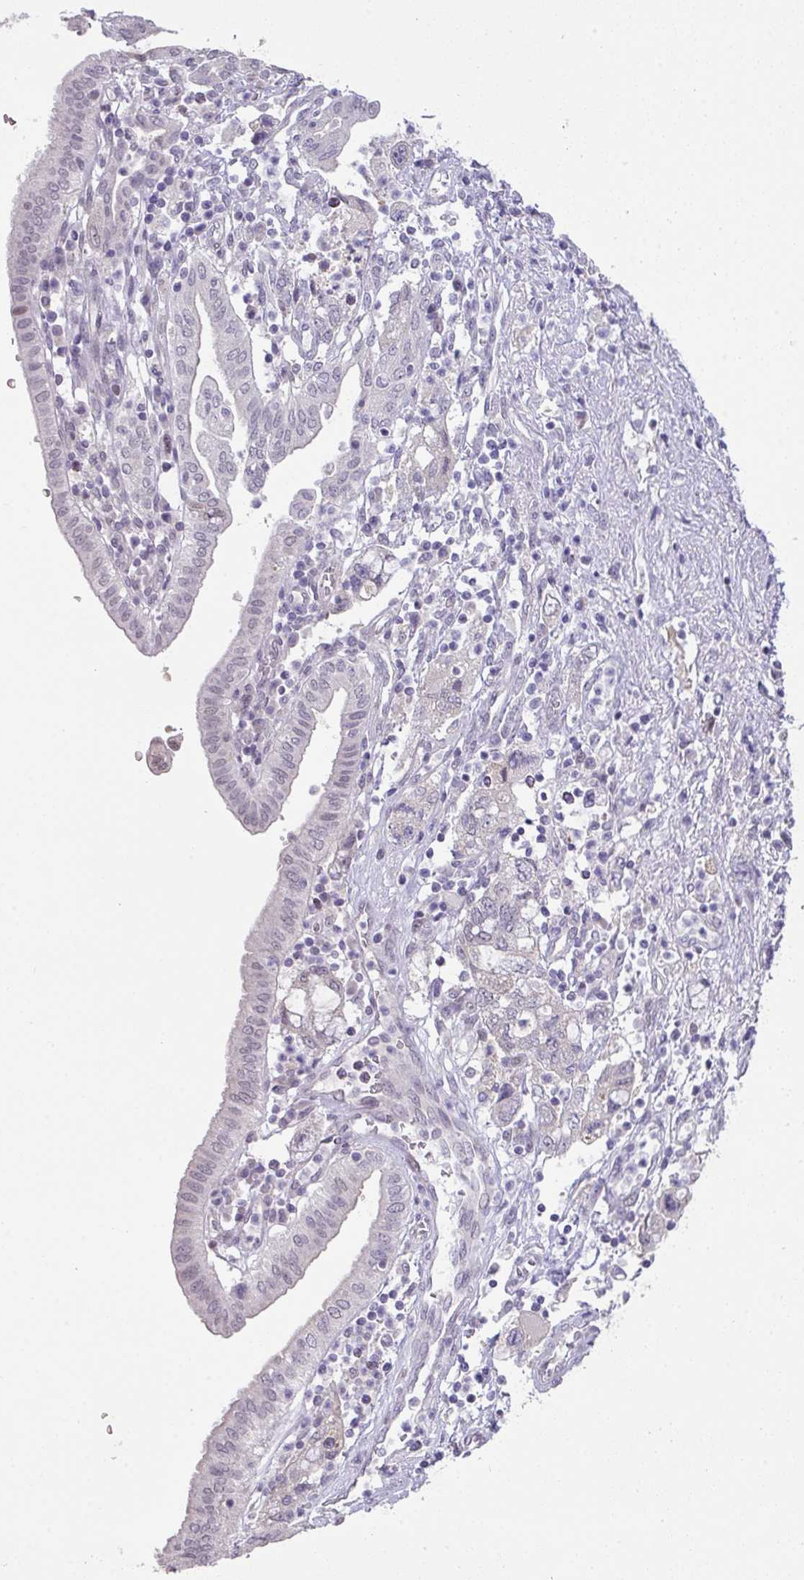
{"staining": {"intensity": "negative", "quantity": "none", "location": "none"}, "tissue": "pancreatic cancer", "cell_type": "Tumor cells", "image_type": "cancer", "snomed": [{"axis": "morphology", "description": "Adenocarcinoma, NOS"}, {"axis": "topography", "description": "Pancreas"}], "caption": "The micrograph reveals no significant staining in tumor cells of pancreatic cancer (adenocarcinoma).", "gene": "ANKRD13B", "patient": {"sex": "female", "age": 73}}